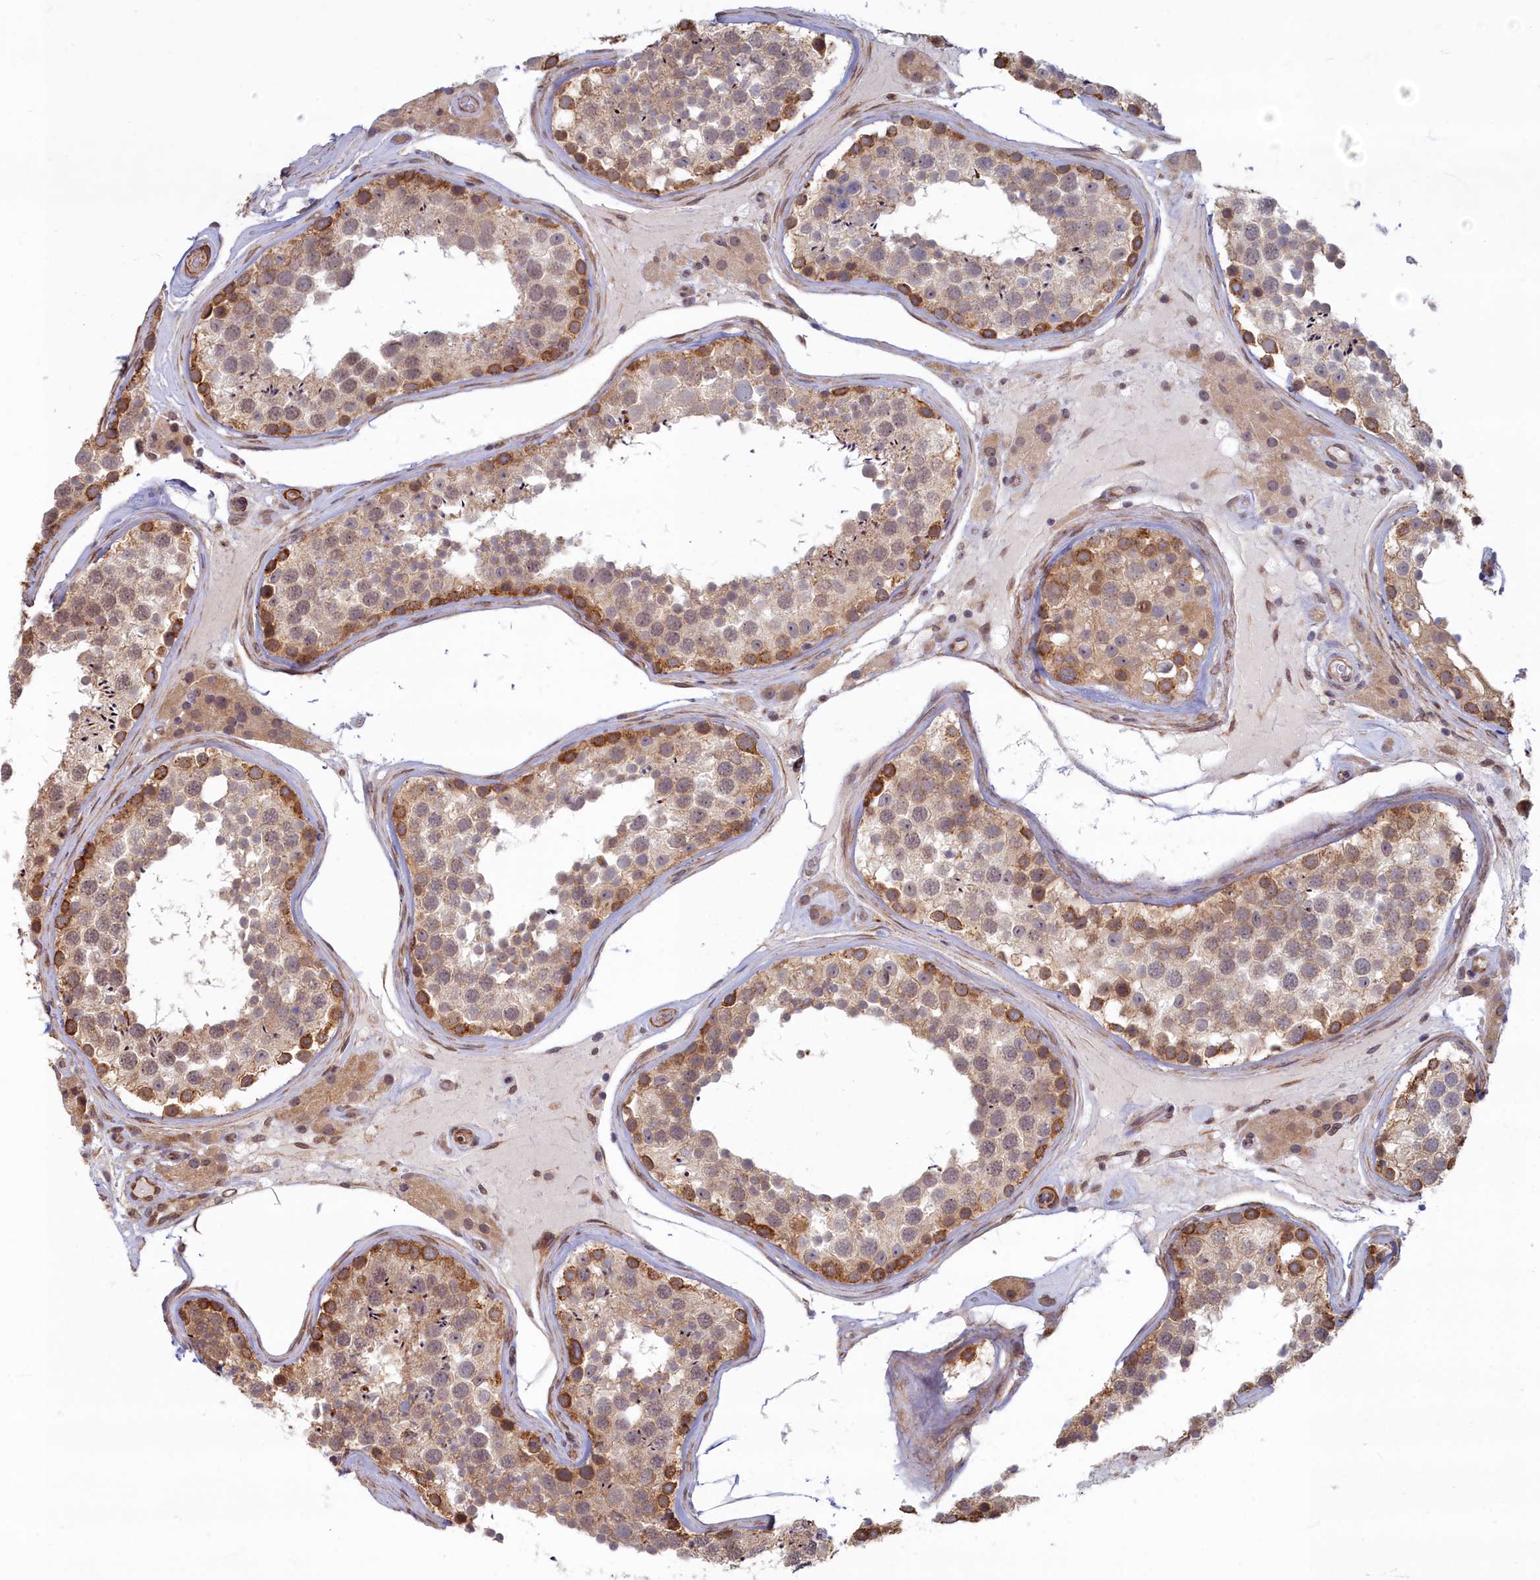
{"staining": {"intensity": "strong", "quantity": "<25%", "location": "cytoplasmic/membranous,nuclear"}, "tissue": "testis", "cell_type": "Cells in seminiferous ducts", "image_type": "normal", "snomed": [{"axis": "morphology", "description": "Normal tissue, NOS"}, {"axis": "topography", "description": "Testis"}], "caption": "Protein expression analysis of unremarkable human testis reveals strong cytoplasmic/membranous,nuclear expression in approximately <25% of cells in seminiferous ducts.", "gene": "MAK16", "patient": {"sex": "male", "age": 46}}